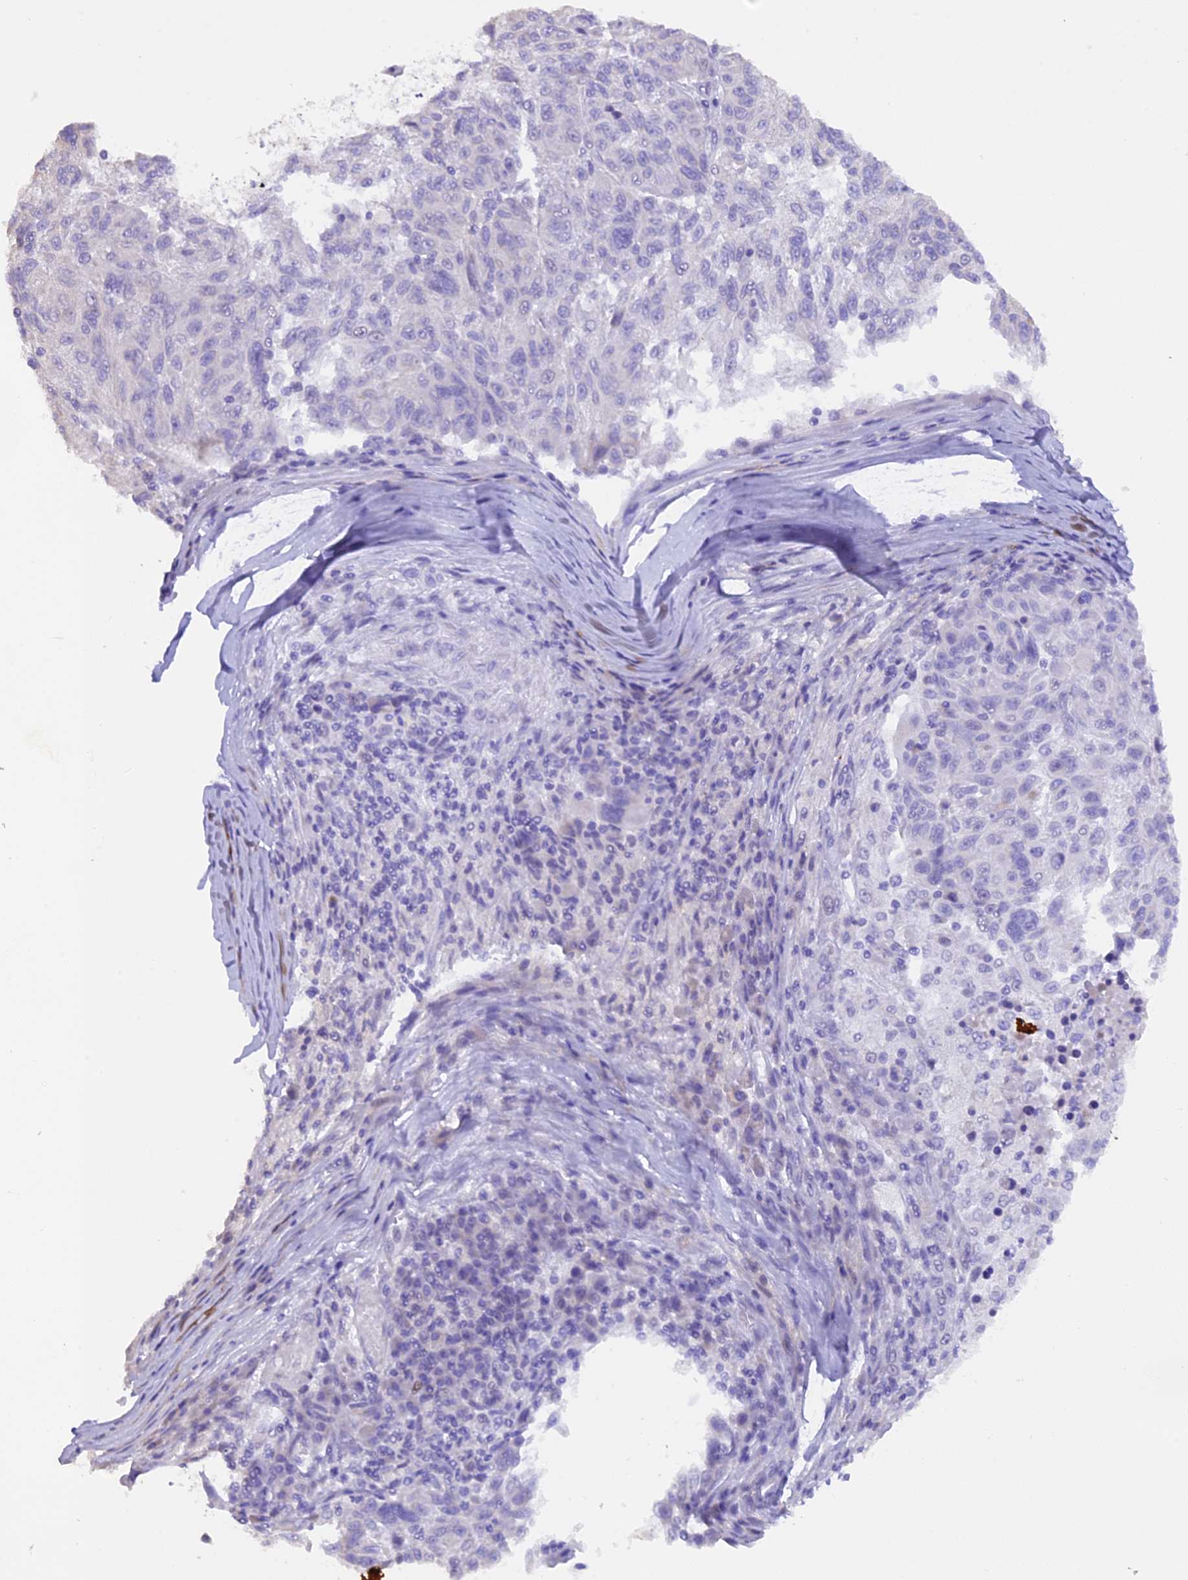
{"staining": {"intensity": "negative", "quantity": "none", "location": "none"}, "tissue": "melanoma", "cell_type": "Tumor cells", "image_type": "cancer", "snomed": [{"axis": "morphology", "description": "Malignant melanoma, NOS"}, {"axis": "topography", "description": "Skin"}], "caption": "Tumor cells are negative for protein expression in human malignant melanoma.", "gene": "PKIA", "patient": {"sex": "male", "age": 53}}